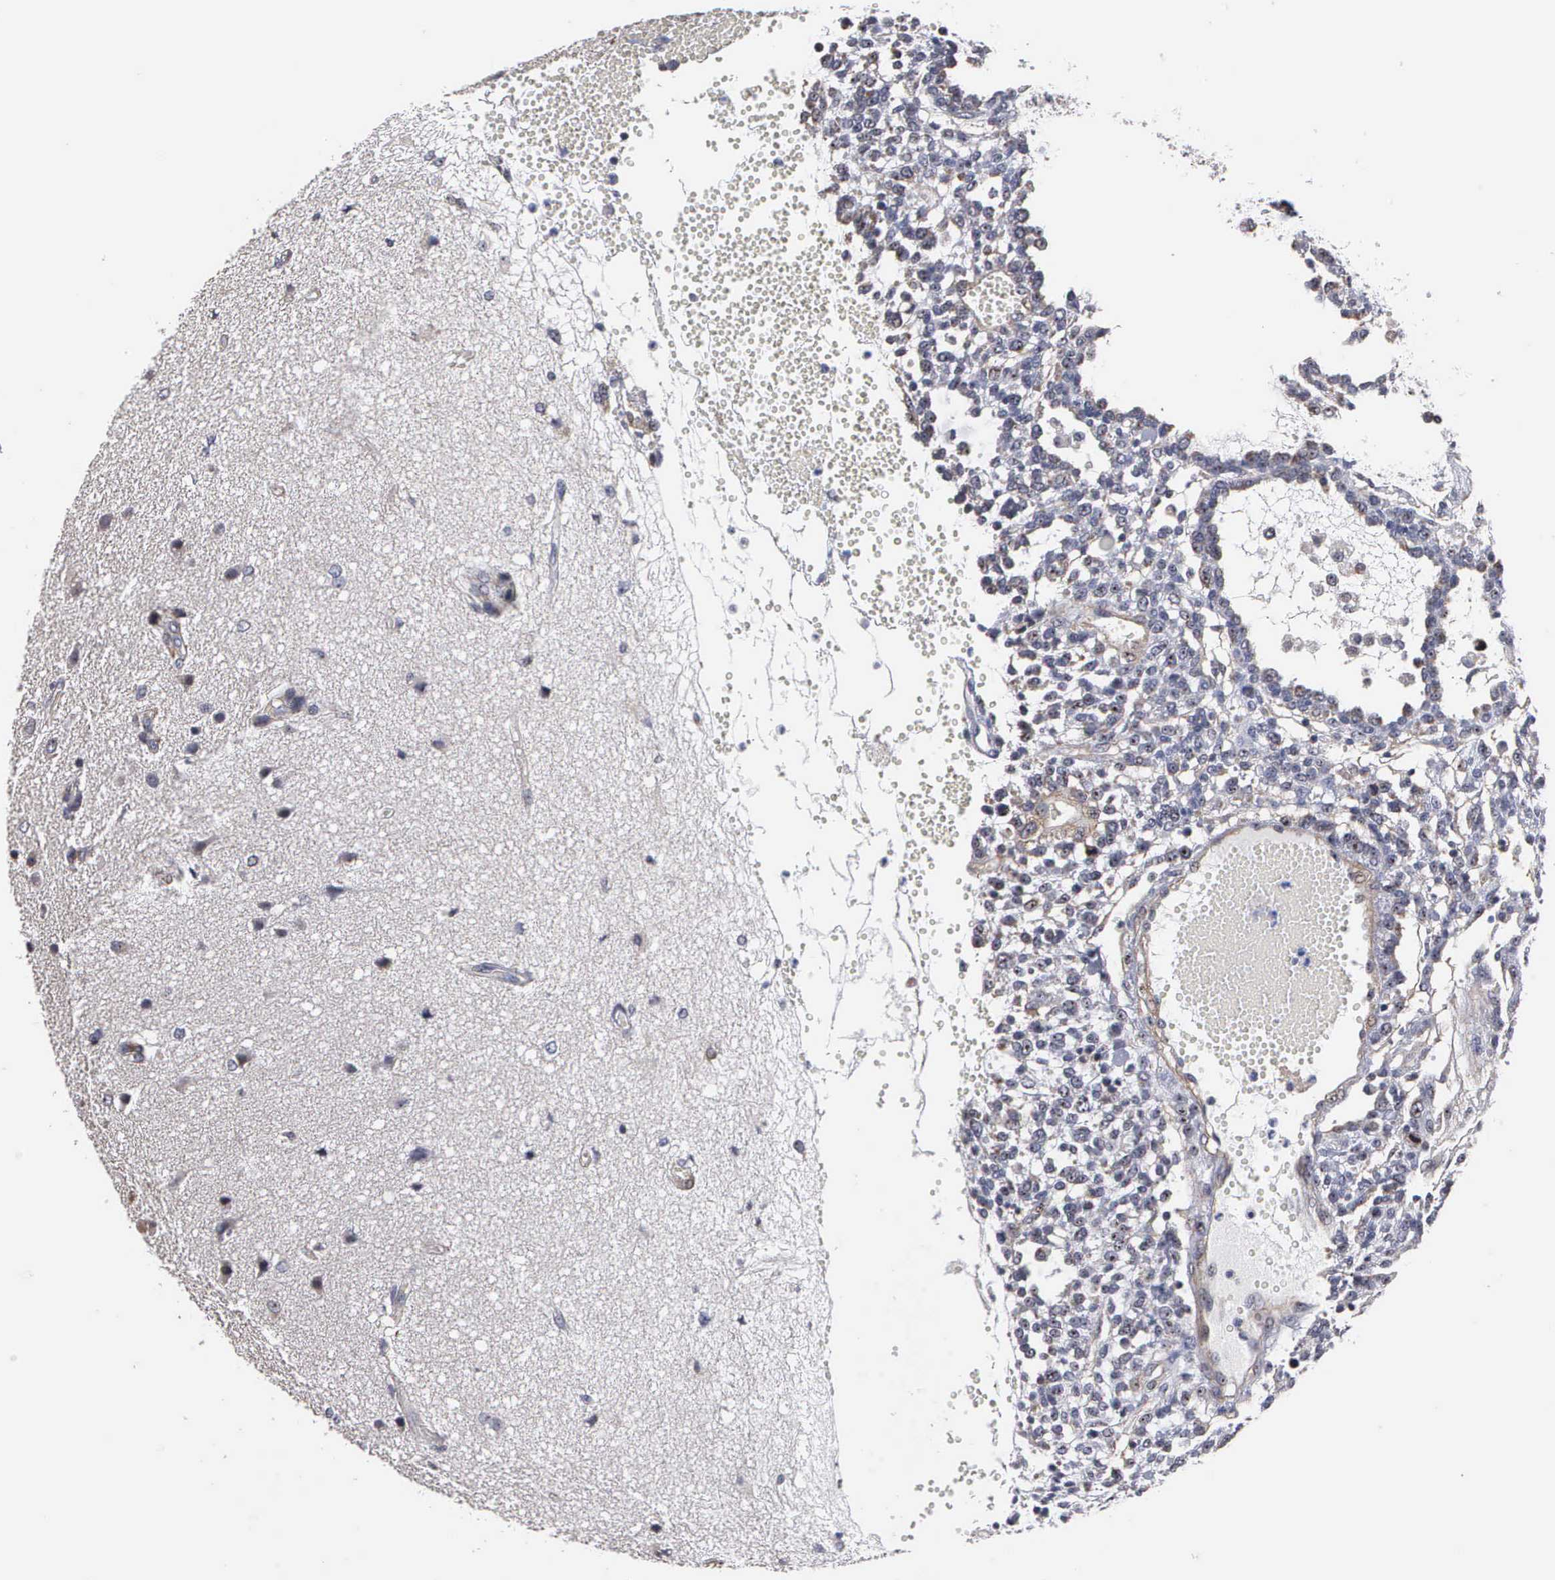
{"staining": {"intensity": "weak", "quantity": "25%-75%", "location": "cytoplasmic/membranous,nuclear"}, "tissue": "glioma", "cell_type": "Tumor cells", "image_type": "cancer", "snomed": [{"axis": "morphology", "description": "Glioma, malignant, High grade"}, {"axis": "topography", "description": "Brain"}], "caption": "IHC of human glioma shows low levels of weak cytoplasmic/membranous and nuclear staining in approximately 25%-75% of tumor cells. The protein of interest is stained brown, and the nuclei are stained in blue (DAB (3,3'-diaminobenzidine) IHC with brightfield microscopy, high magnification).", "gene": "NGDN", "patient": {"sex": "male", "age": 66}}